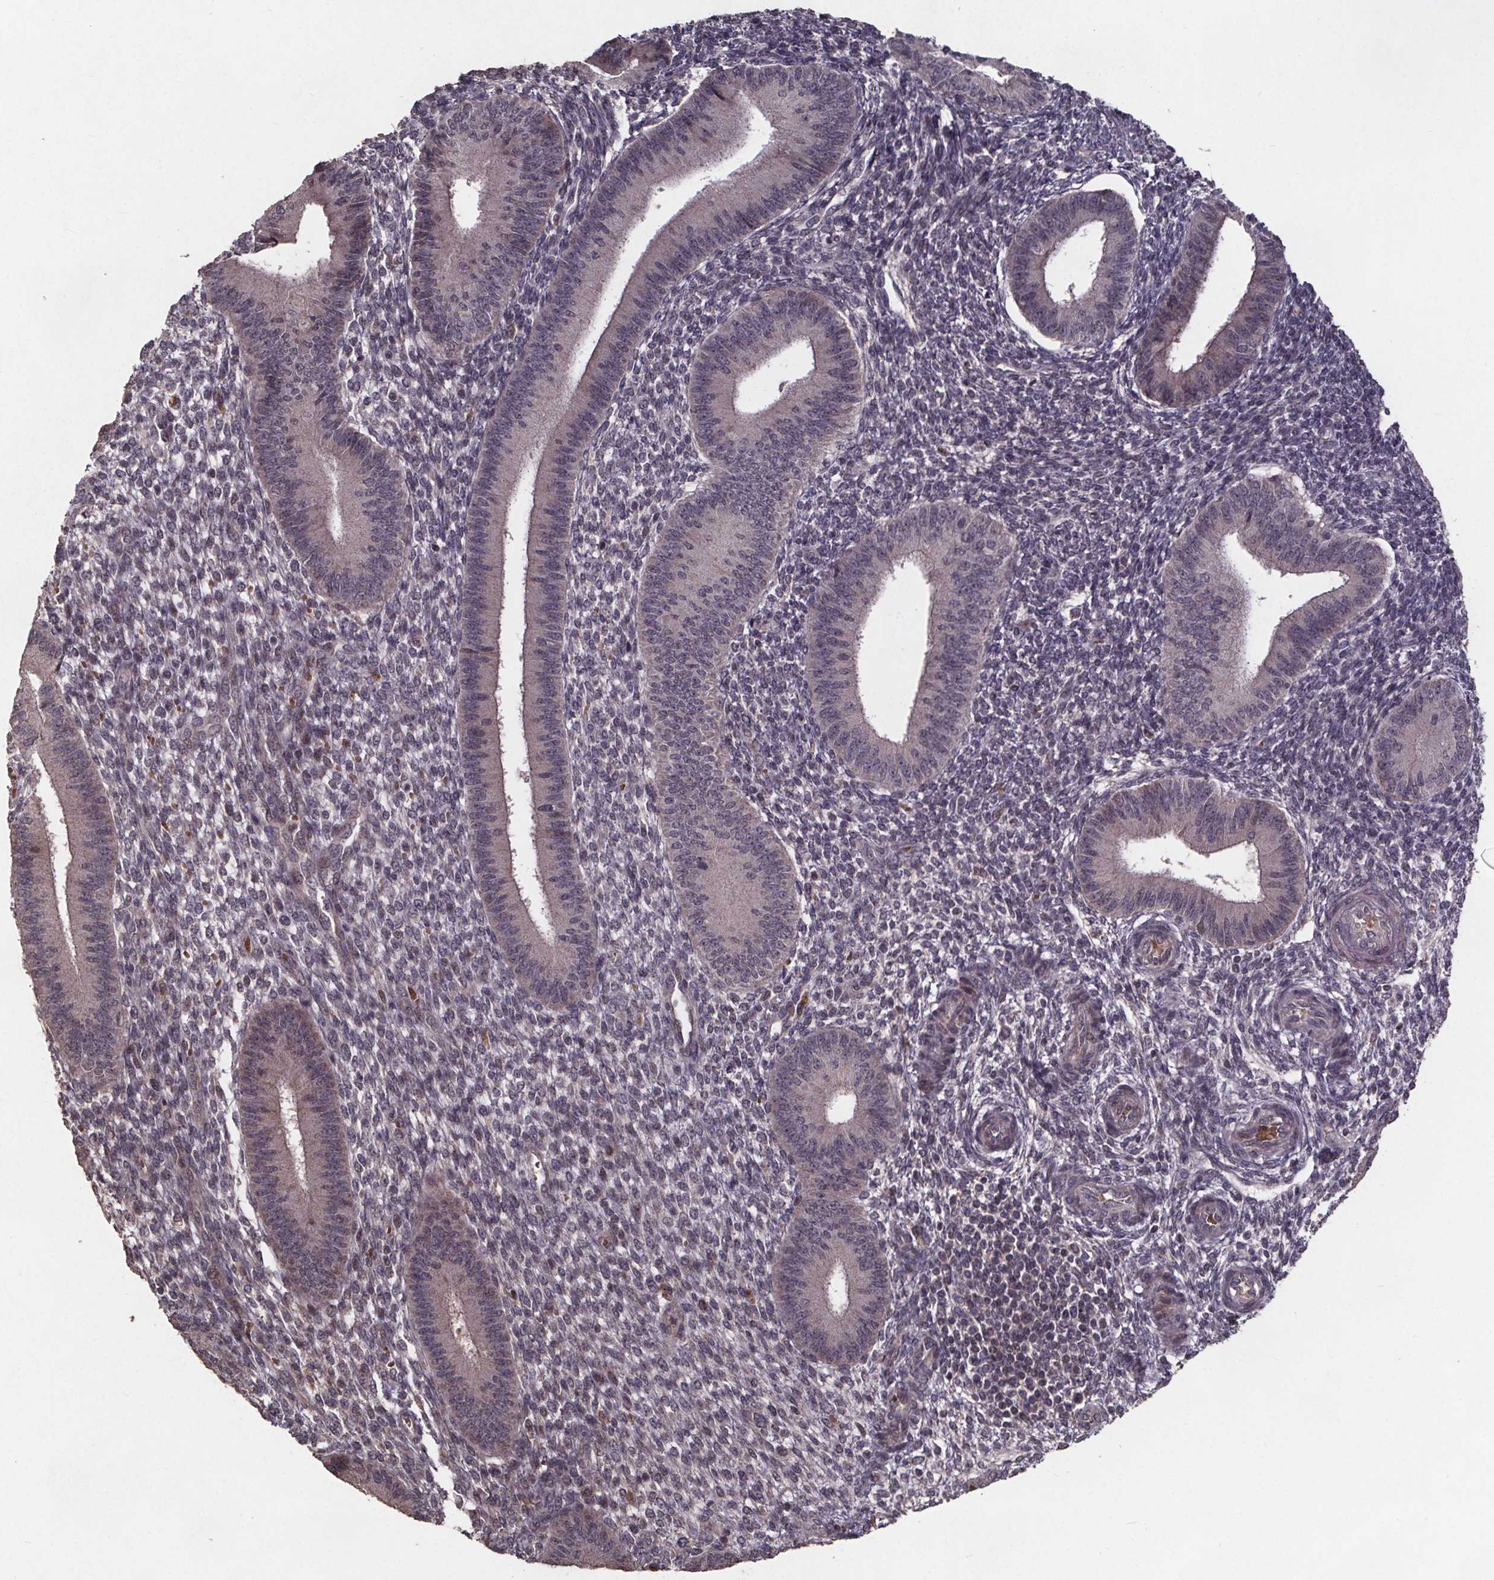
{"staining": {"intensity": "negative", "quantity": "none", "location": "none"}, "tissue": "endometrium", "cell_type": "Cells in endometrial stroma", "image_type": "normal", "snomed": [{"axis": "morphology", "description": "Normal tissue, NOS"}, {"axis": "topography", "description": "Endometrium"}], "caption": "Photomicrograph shows no significant protein expression in cells in endometrial stroma of normal endometrium.", "gene": "GPX3", "patient": {"sex": "female", "age": 39}}